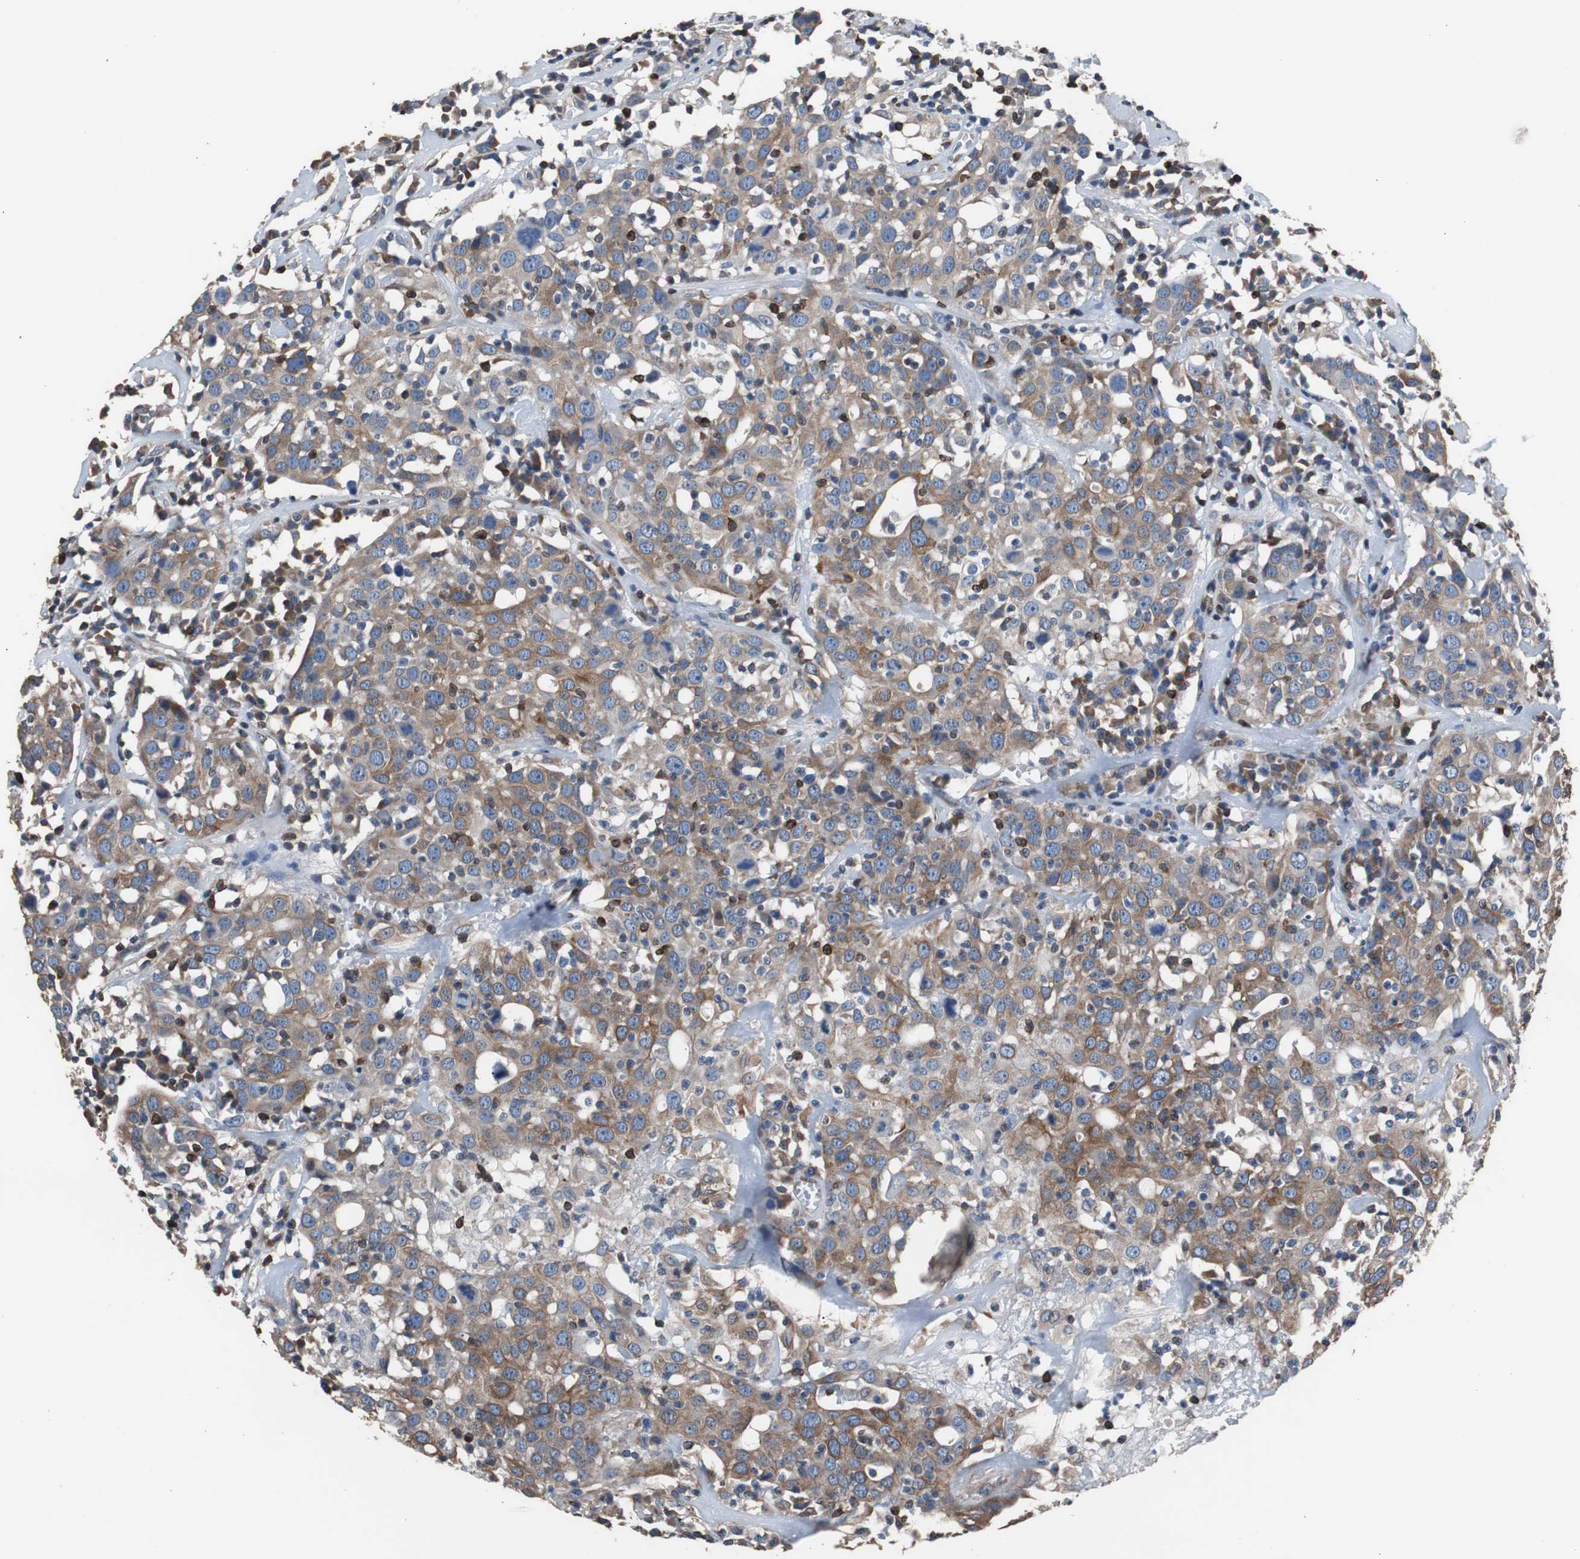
{"staining": {"intensity": "moderate", "quantity": ">75%", "location": "cytoplasmic/membranous"}, "tissue": "head and neck cancer", "cell_type": "Tumor cells", "image_type": "cancer", "snomed": [{"axis": "morphology", "description": "Adenocarcinoma, NOS"}, {"axis": "topography", "description": "Salivary gland"}, {"axis": "topography", "description": "Head-Neck"}], "caption": "Head and neck adenocarcinoma stained with a protein marker exhibits moderate staining in tumor cells.", "gene": "PBXIP1", "patient": {"sex": "female", "age": 65}}